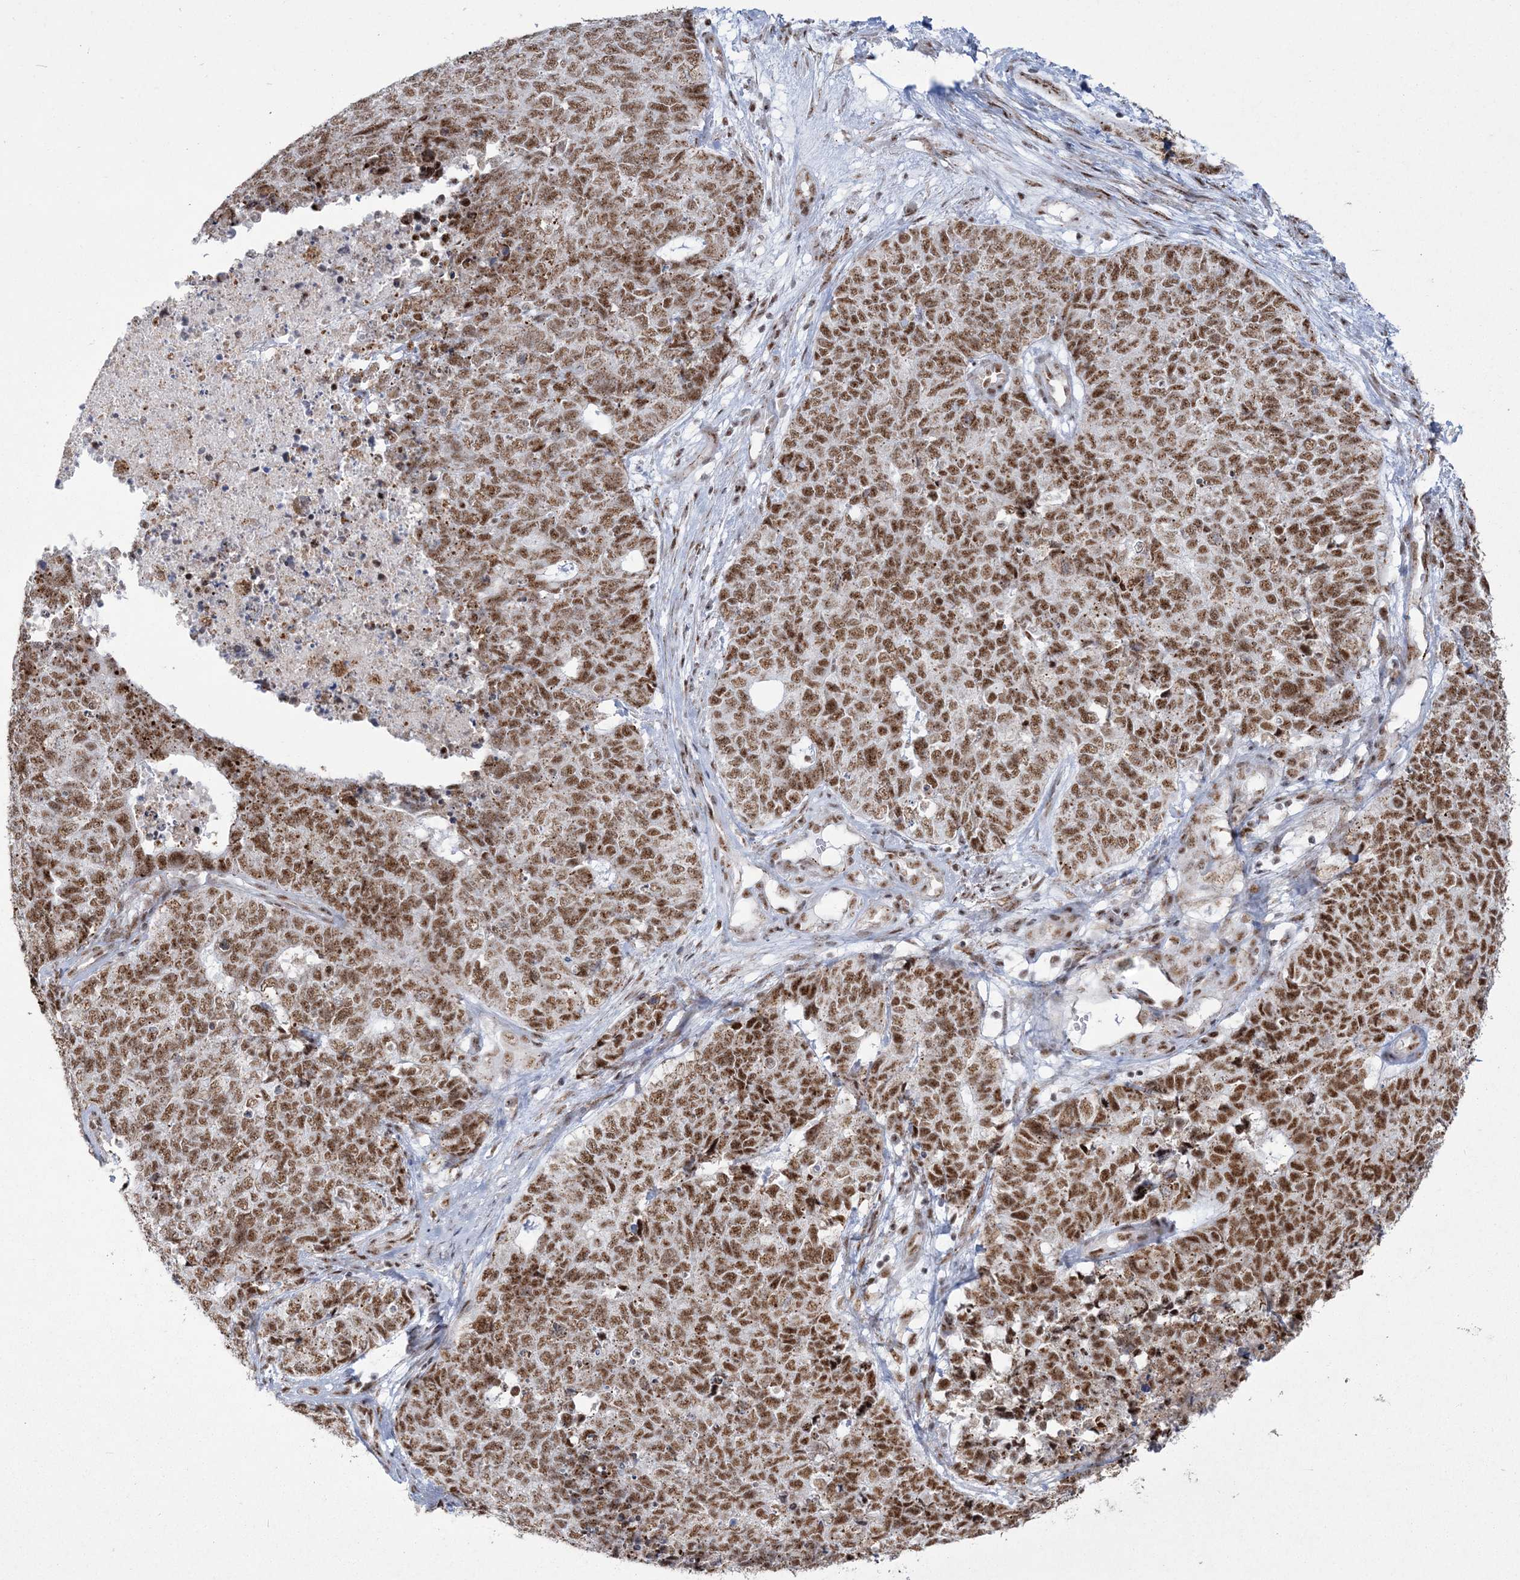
{"staining": {"intensity": "moderate", "quantity": ">75%", "location": "nuclear"}, "tissue": "cervical cancer", "cell_type": "Tumor cells", "image_type": "cancer", "snomed": [{"axis": "morphology", "description": "Squamous cell carcinoma, NOS"}, {"axis": "topography", "description": "Cervix"}], "caption": "Immunohistochemical staining of cervical cancer (squamous cell carcinoma) exhibits moderate nuclear protein staining in about >75% of tumor cells.", "gene": "RBM17", "patient": {"sex": "female", "age": 63}}